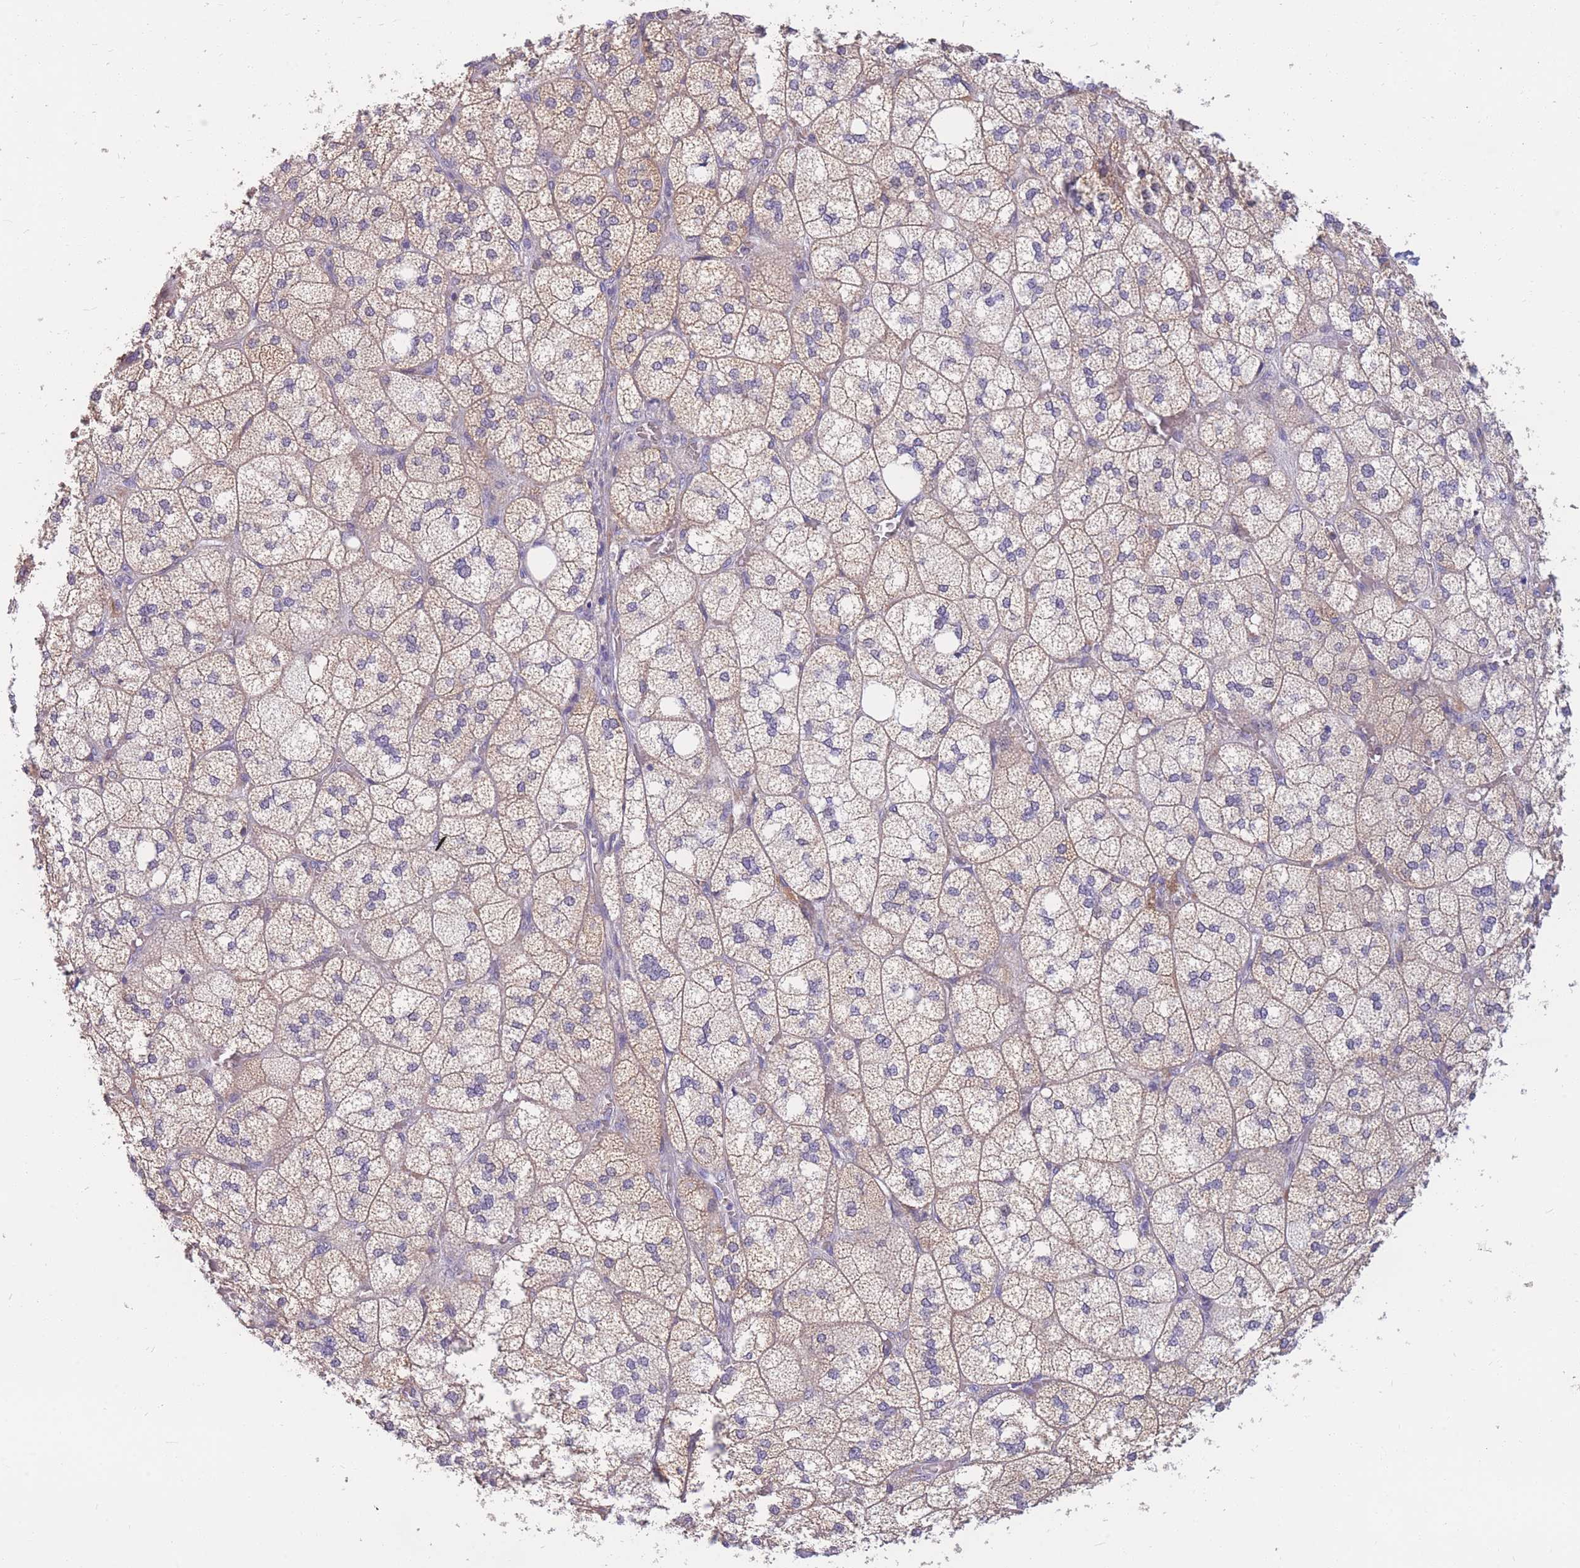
{"staining": {"intensity": "weak", "quantity": ">75%", "location": "cytoplasmic/membranous"}, "tissue": "adrenal gland", "cell_type": "Glandular cells", "image_type": "normal", "snomed": [{"axis": "morphology", "description": "Normal tissue, NOS"}, {"axis": "topography", "description": "Adrenal gland"}], "caption": "Protein expression analysis of benign adrenal gland demonstrates weak cytoplasmic/membranous expression in approximately >75% of glandular cells.", "gene": "MRPS9", "patient": {"sex": "male", "age": 61}}